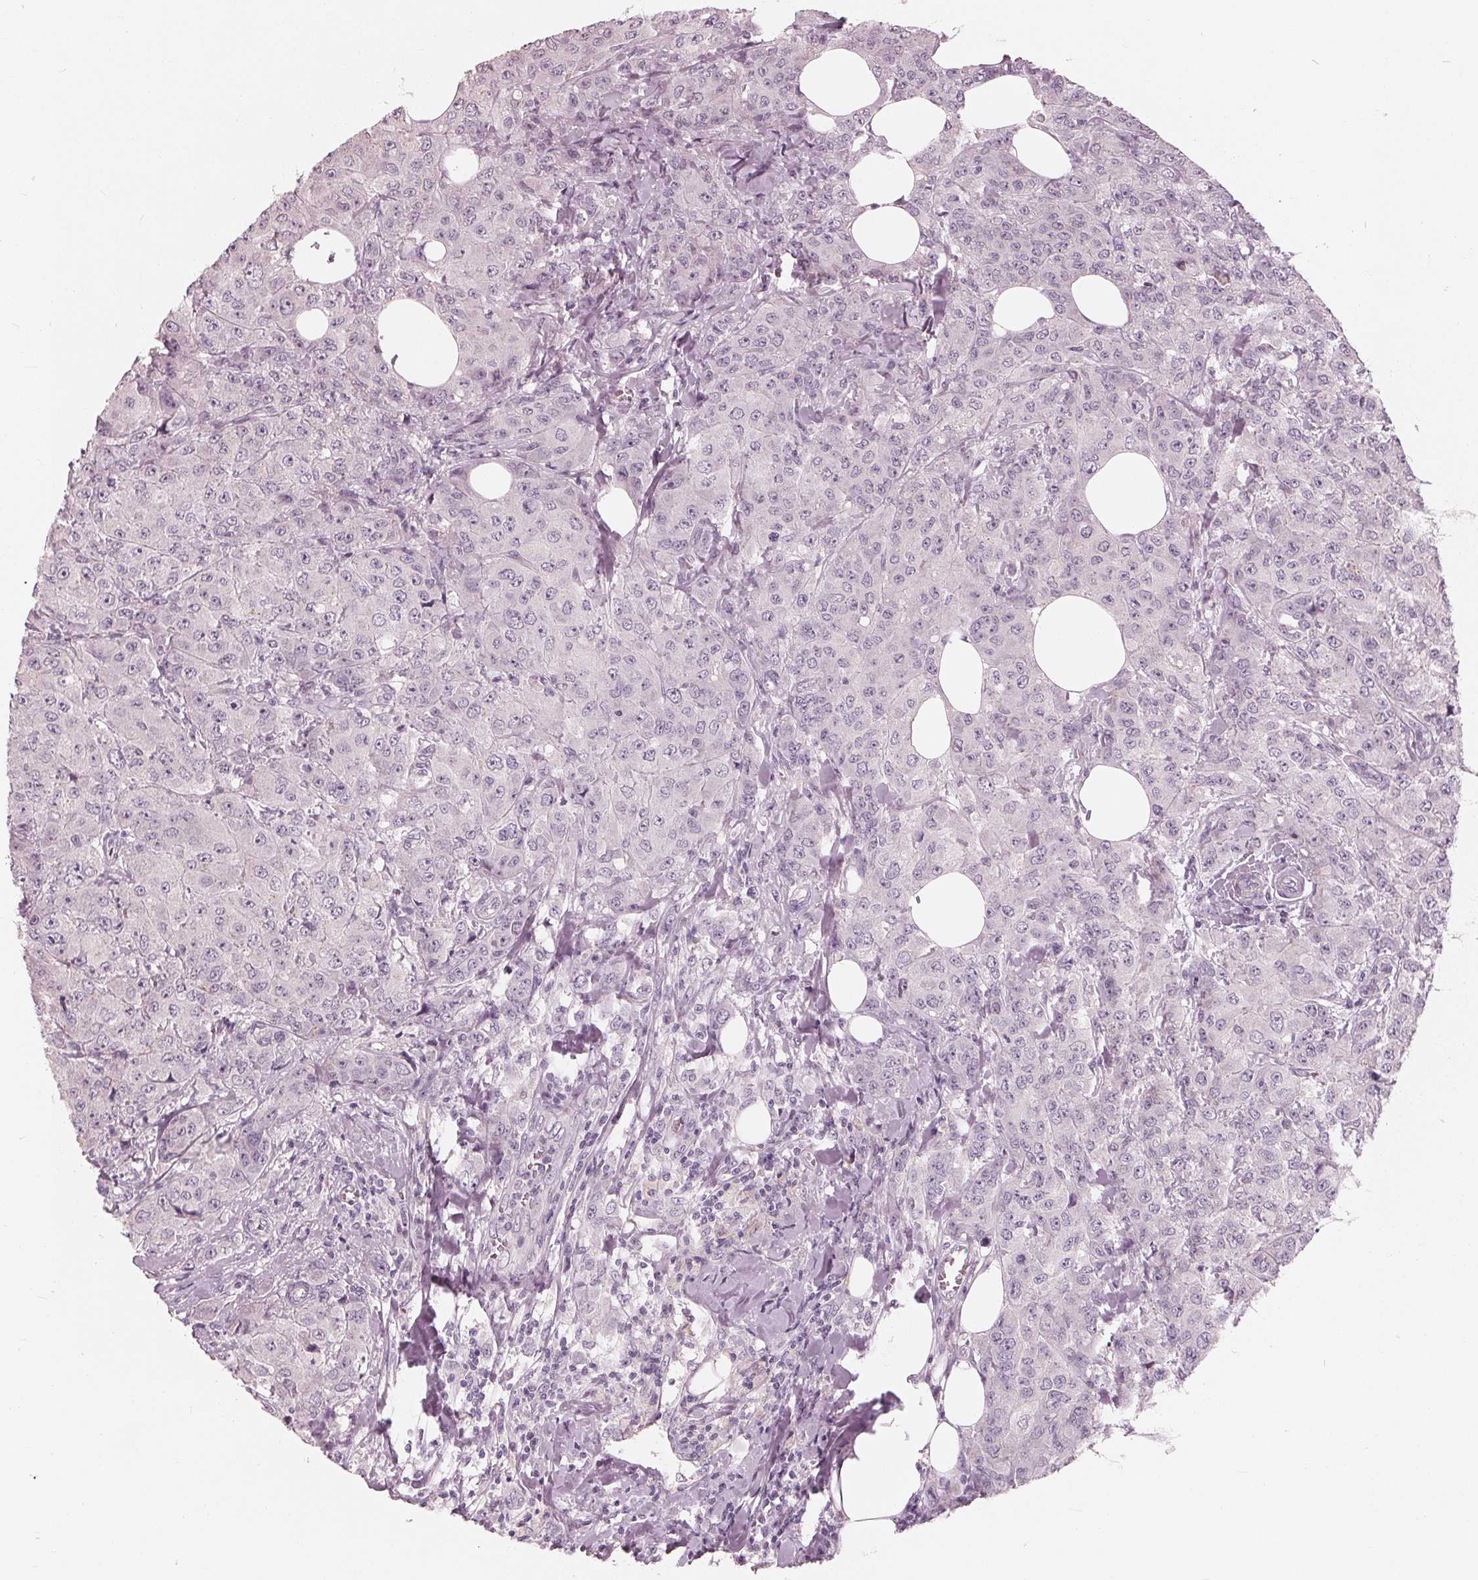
{"staining": {"intensity": "negative", "quantity": "none", "location": "none"}, "tissue": "breast cancer", "cell_type": "Tumor cells", "image_type": "cancer", "snomed": [{"axis": "morphology", "description": "Normal tissue, NOS"}, {"axis": "morphology", "description": "Duct carcinoma"}, {"axis": "topography", "description": "Breast"}], "caption": "Micrograph shows no significant protein staining in tumor cells of breast cancer.", "gene": "SAT2", "patient": {"sex": "female", "age": 43}}